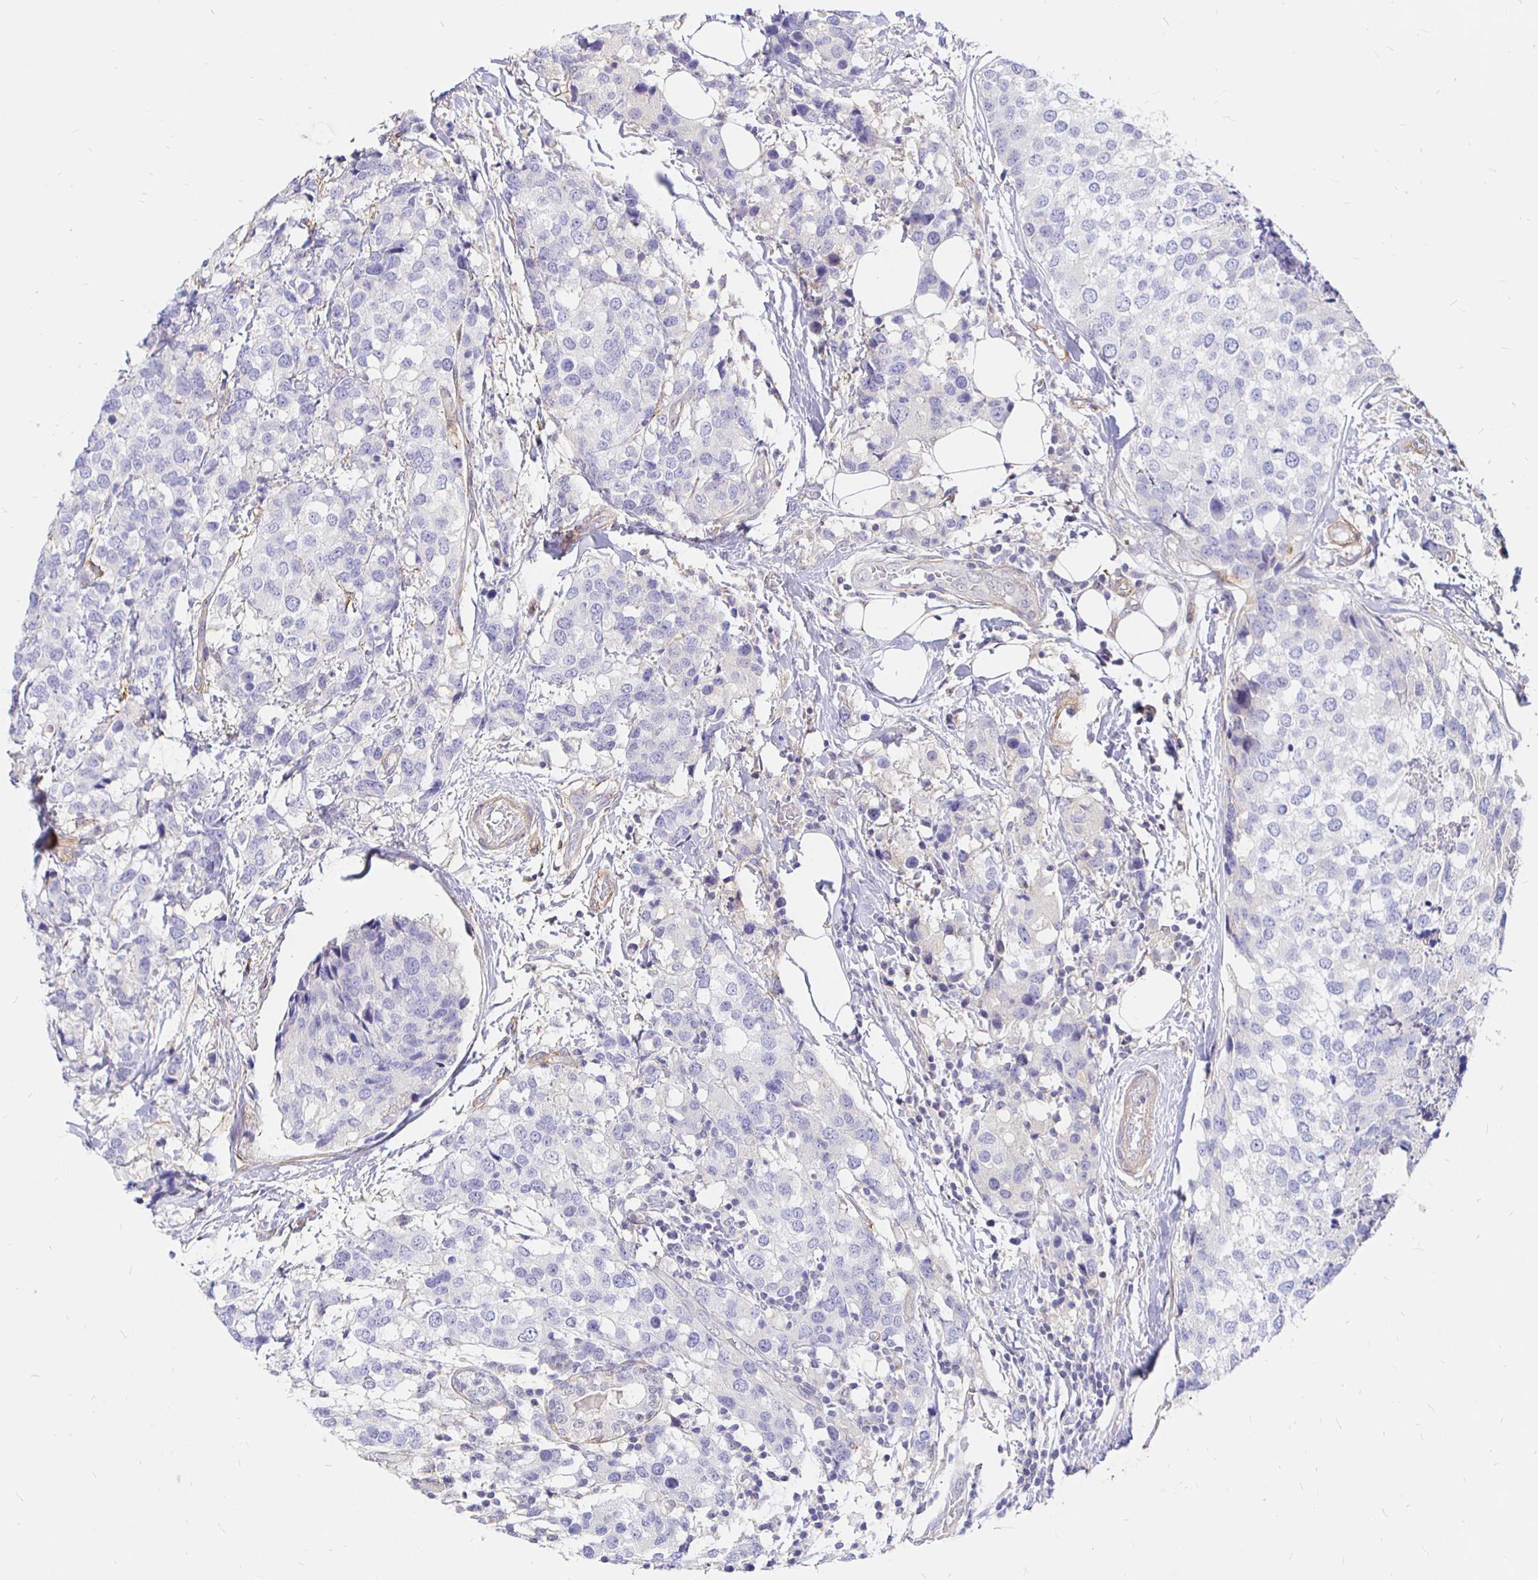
{"staining": {"intensity": "negative", "quantity": "none", "location": "none"}, "tissue": "breast cancer", "cell_type": "Tumor cells", "image_type": "cancer", "snomed": [{"axis": "morphology", "description": "Lobular carcinoma"}, {"axis": "topography", "description": "Breast"}], "caption": "Protein analysis of breast cancer displays no significant staining in tumor cells.", "gene": "PALM2AKAP2", "patient": {"sex": "female", "age": 59}}